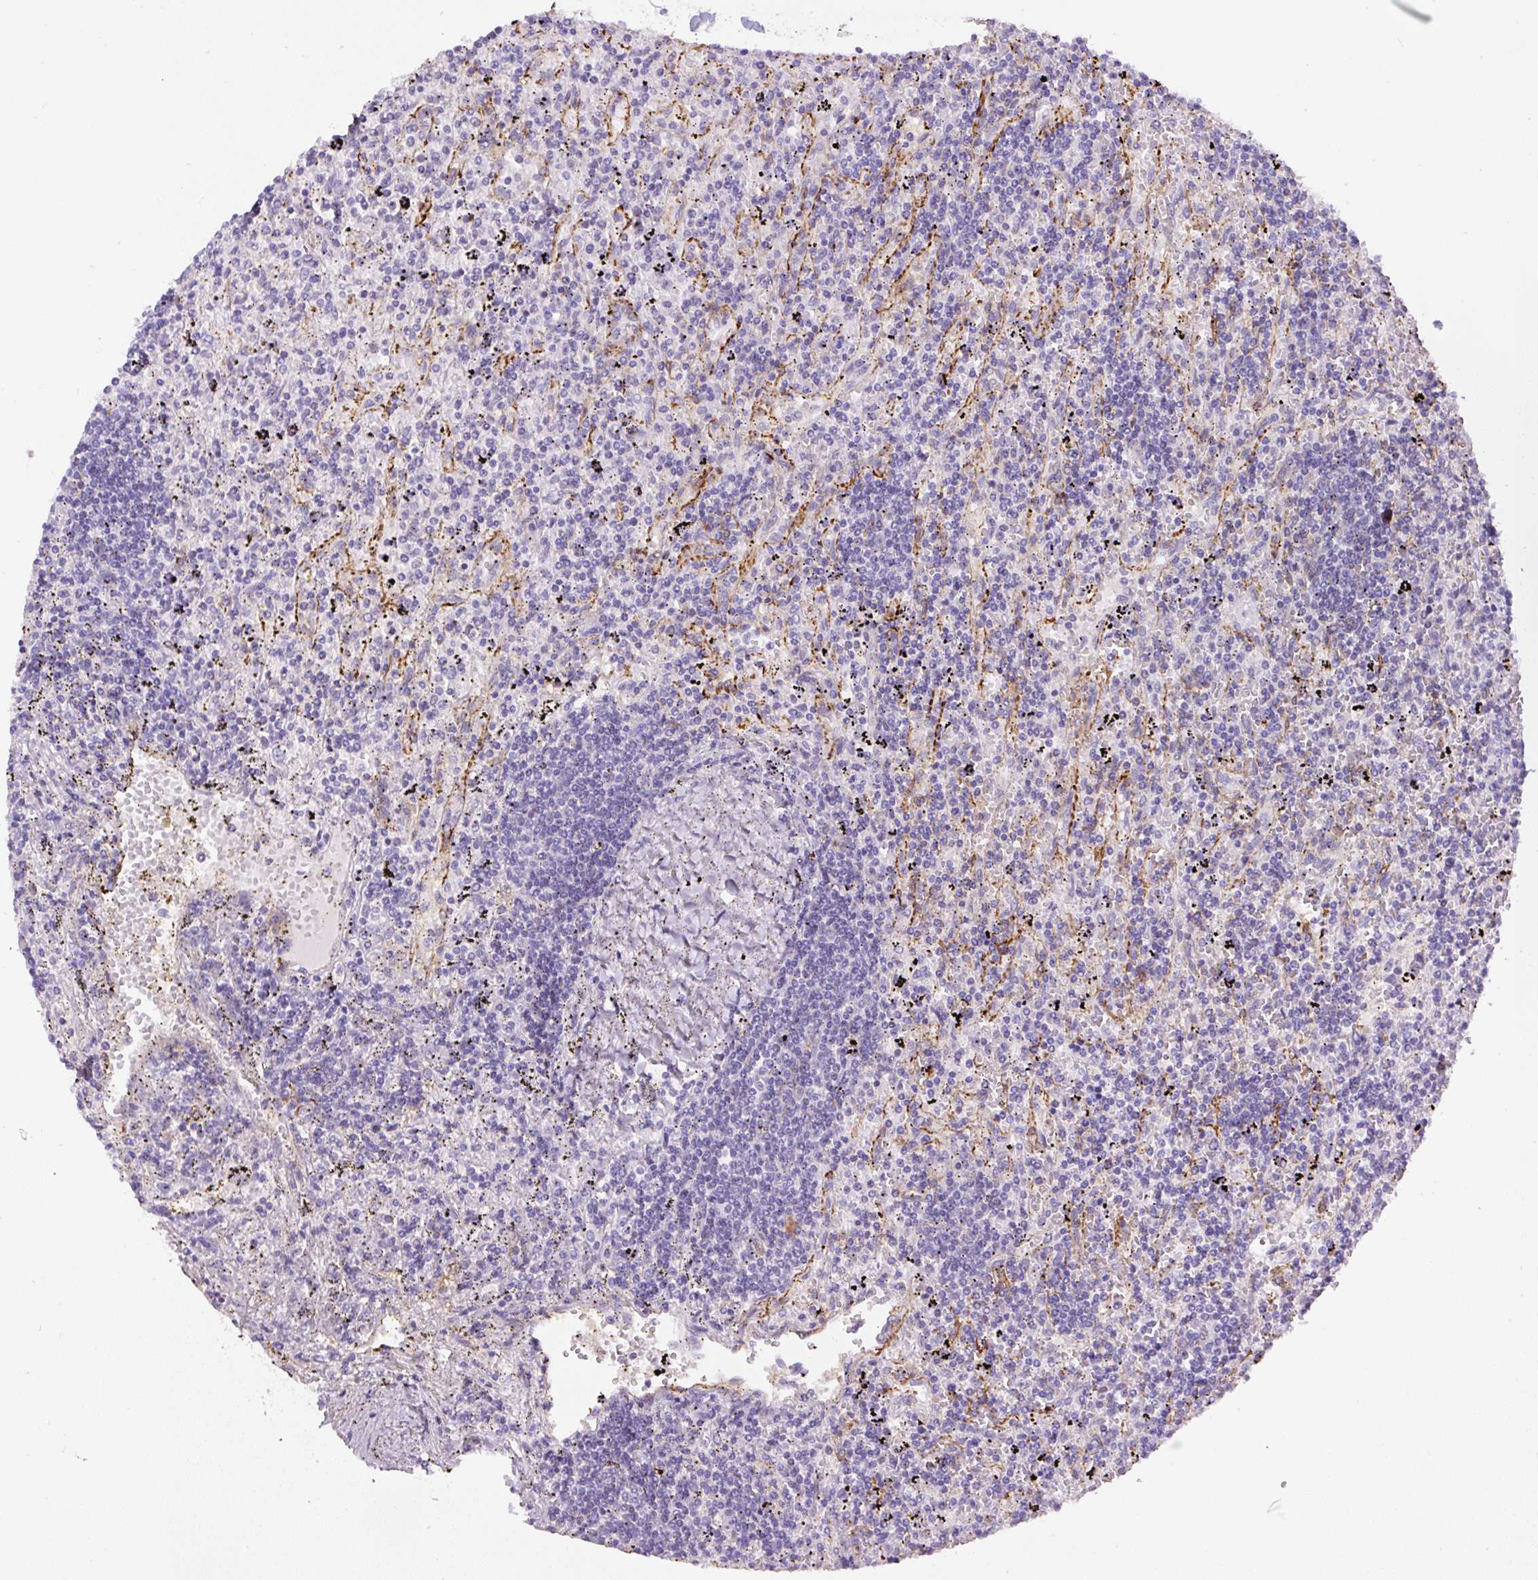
{"staining": {"intensity": "negative", "quantity": "none", "location": "none"}, "tissue": "lymphoma", "cell_type": "Tumor cells", "image_type": "cancer", "snomed": [{"axis": "morphology", "description": "Malignant lymphoma, non-Hodgkin's type, Low grade"}, {"axis": "topography", "description": "Spleen"}], "caption": "High magnification brightfield microscopy of lymphoma stained with DAB (brown) and counterstained with hematoxylin (blue): tumor cells show no significant staining. (Stains: DAB (3,3'-diaminobenzidine) immunohistochemistry with hematoxylin counter stain, Microscopy: brightfield microscopy at high magnification).", "gene": "B3GALT5", "patient": {"sex": "male", "age": 76}}